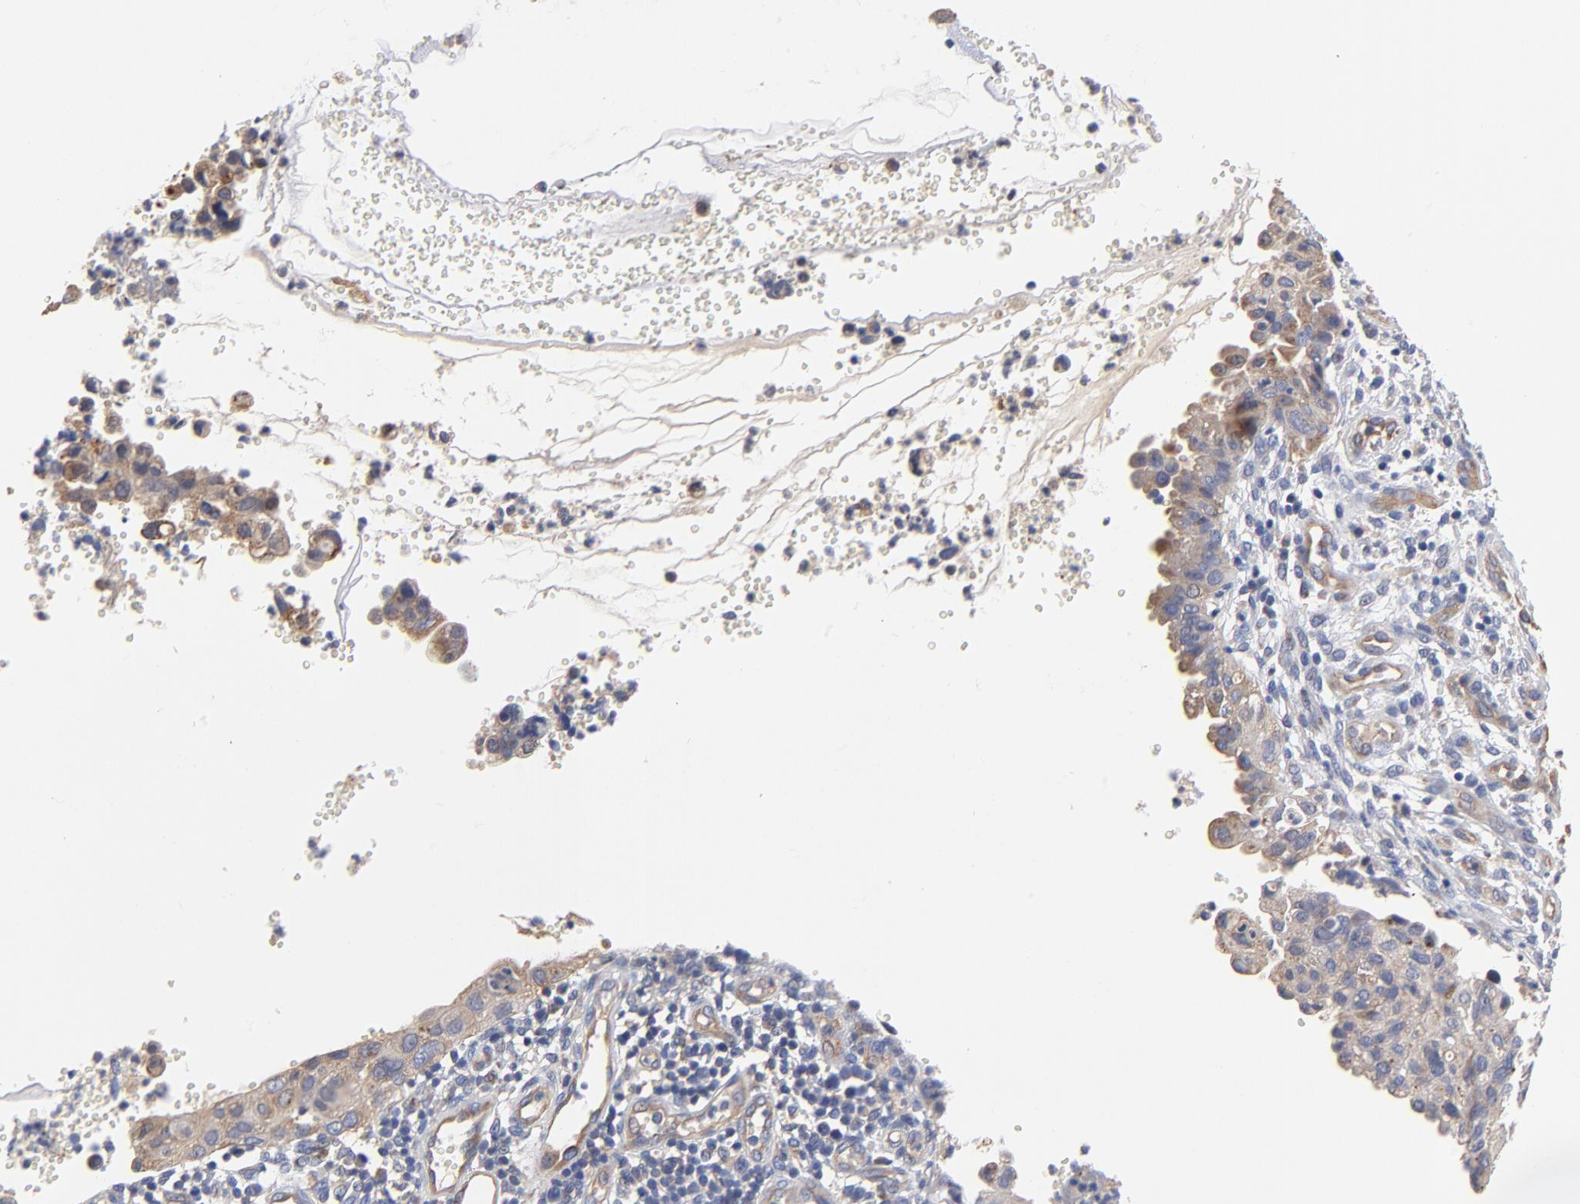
{"staining": {"intensity": "weak", "quantity": ">75%", "location": "cytoplasmic/membranous"}, "tissue": "cervical cancer", "cell_type": "Tumor cells", "image_type": "cancer", "snomed": [{"axis": "morphology", "description": "Normal tissue, NOS"}, {"axis": "morphology", "description": "Squamous cell carcinoma, NOS"}, {"axis": "topography", "description": "Cervix"}], "caption": "Cervical cancer stained for a protein (brown) shows weak cytoplasmic/membranous positive positivity in about >75% of tumor cells.", "gene": "FBXL2", "patient": {"sex": "female", "age": 45}}